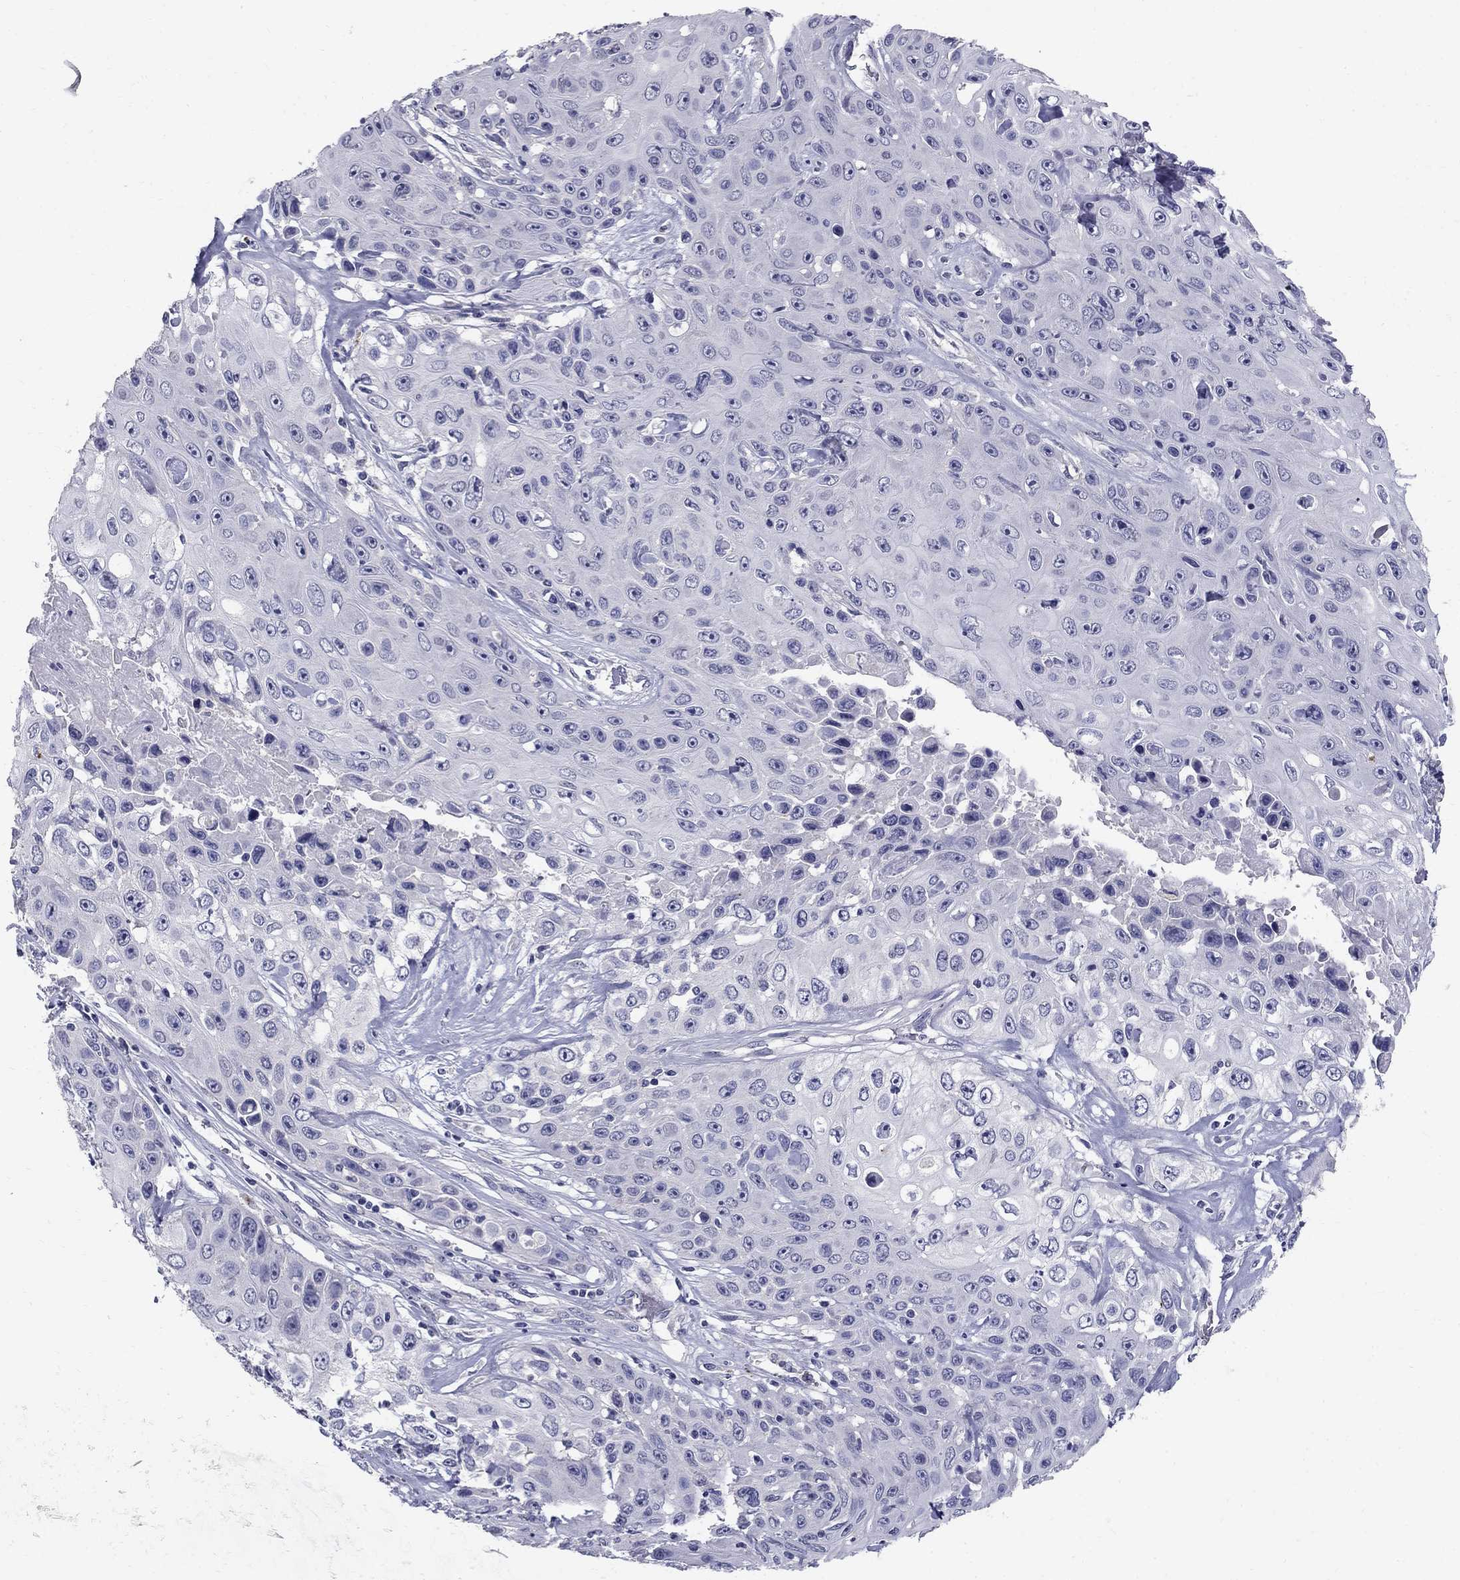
{"staining": {"intensity": "negative", "quantity": "none", "location": "none"}, "tissue": "skin cancer", "cell_type": "Tumor cells", "image_type": "cancer", "snomed": [{"axis": "morphology", "description": "Squamous cell carcinoma, NOS"}, {"axis": "topography", "description": "Skin"}], "caption": "Protein analysis of squamous cell carcinoma (skin) reveals no significant positivity in tumor cells.", "gene": "TP53TG5", "patient": {"sex": "male", "age": 82}}